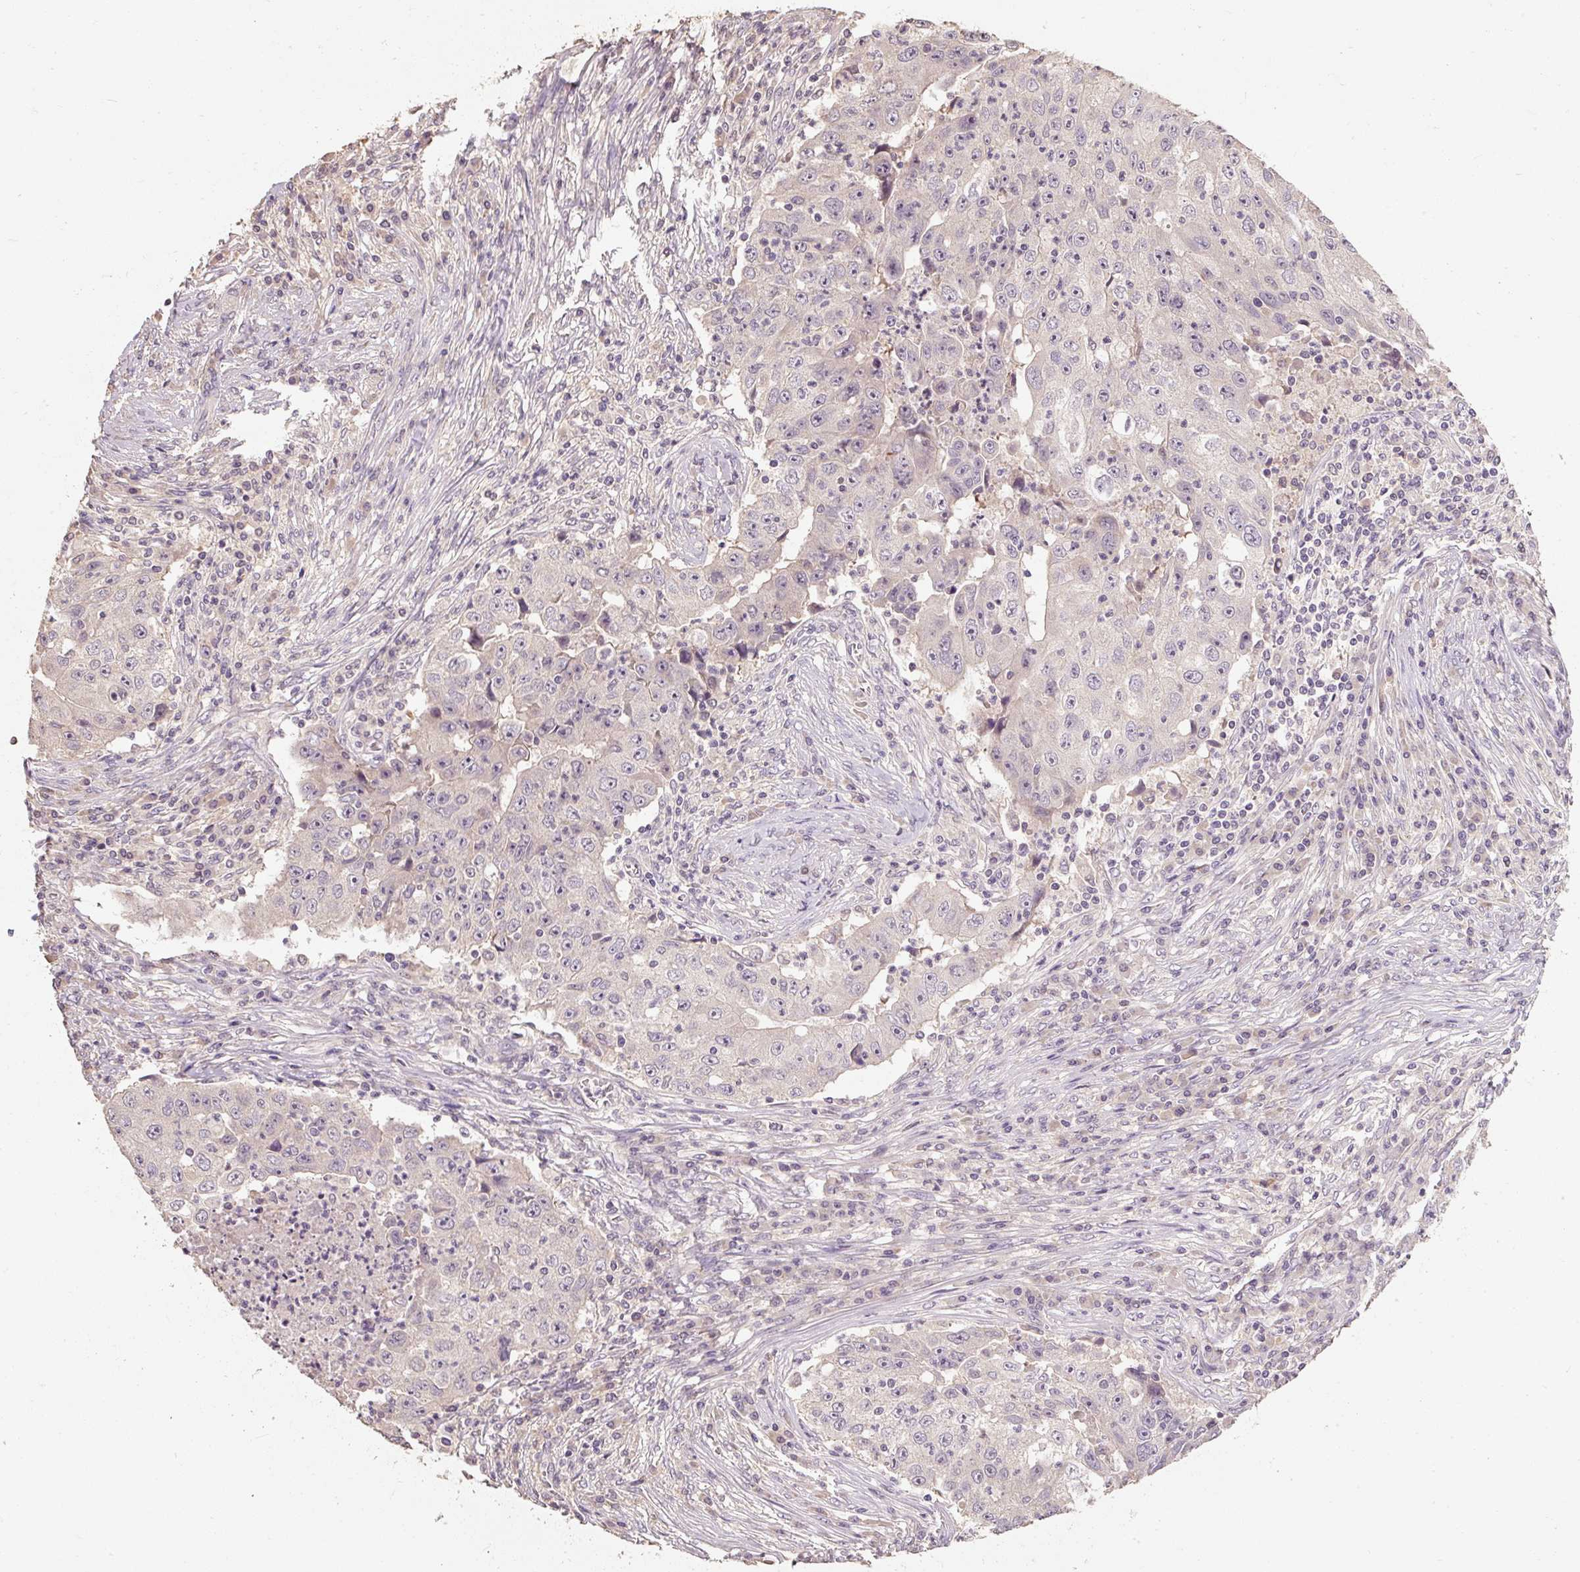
{"staining": {"intensity": "negative", "quantity": "none", "location": "none"}, "tissue": "lung cancer", "cell_type": "Tumor cells", "image_type": "cancer", "snomed": [{"axis": "morphology", "description": "Squamous cell carcinoma, NOS"}, {"axis": "topography", "description": "Lung"}], "caption": "IHC of lung squamous cell carcinoma shows no staining in tumor cells.", "gene": "CFAP65", "patient": {"sex": "male", "age": 64}}